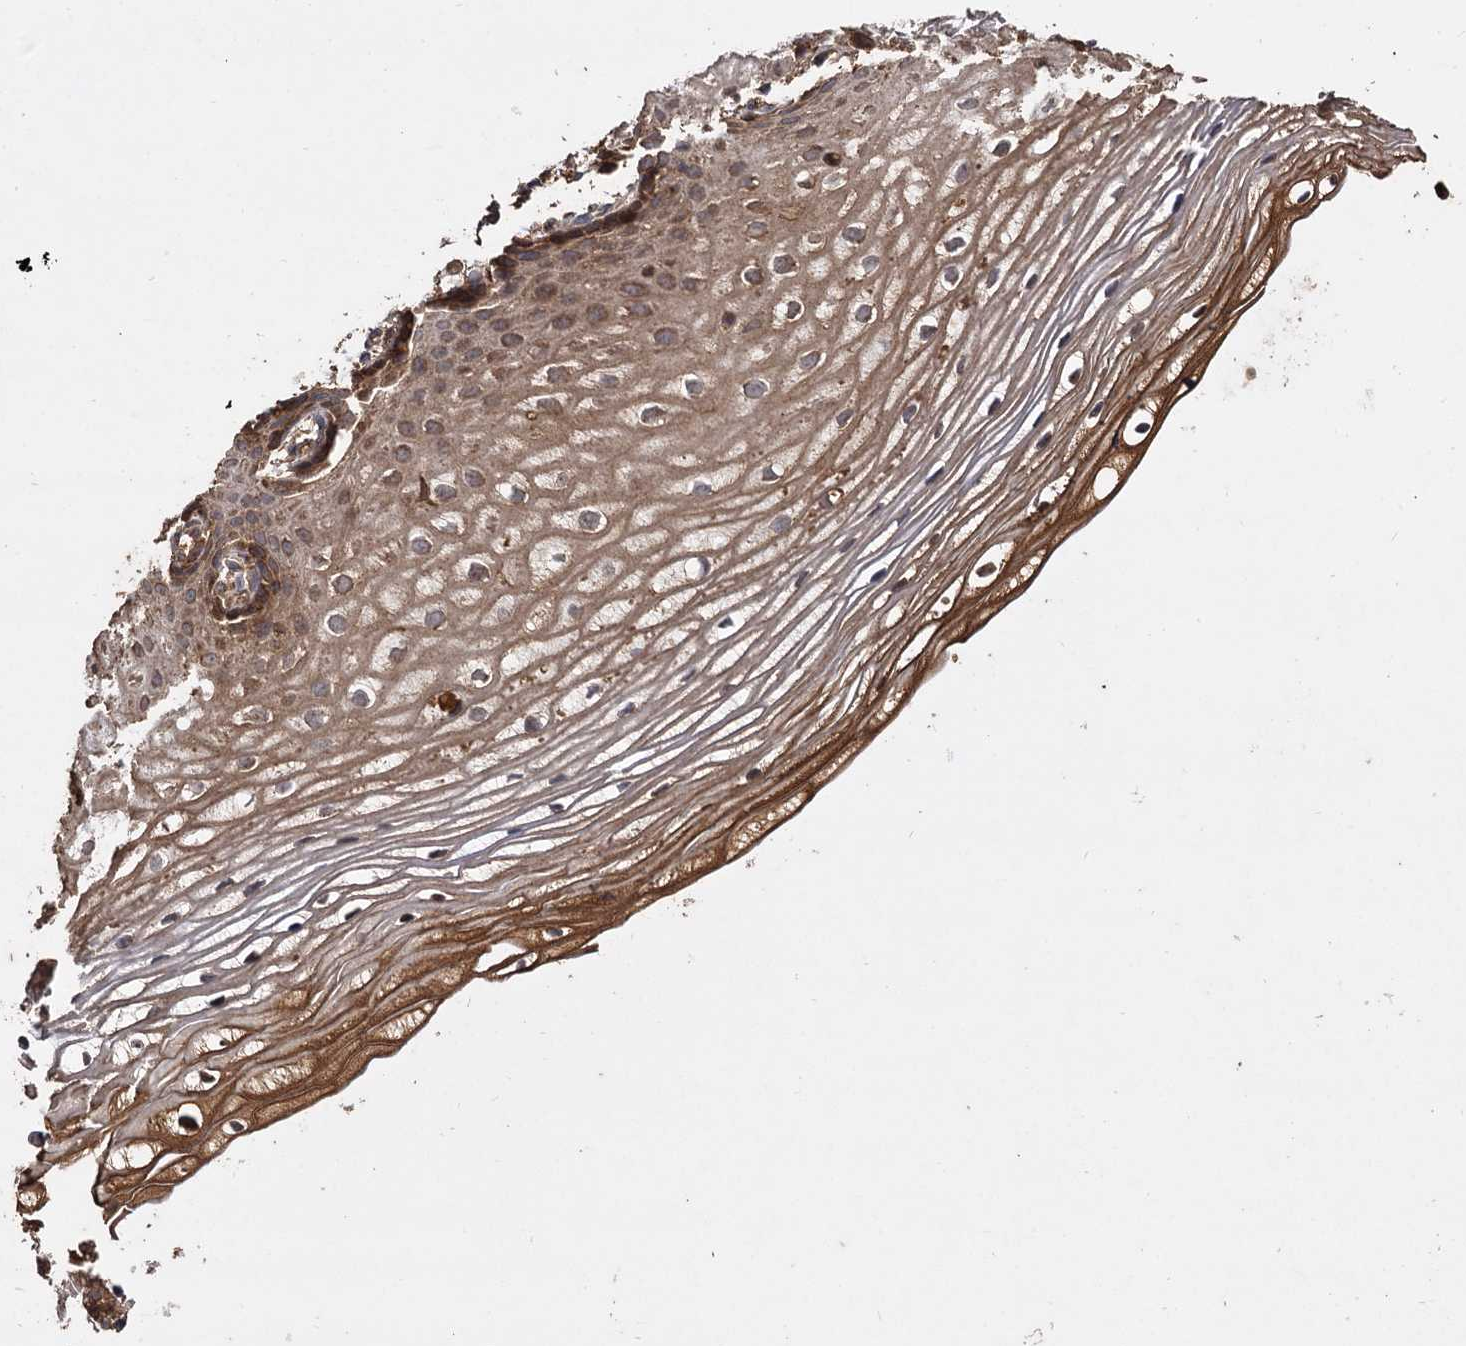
{"staining": {"intensity": "moderate", "quantity": ">75%", "location": "cytoplasmic/membranous"}, "tissue": "vagina", "cell_type": "Squamous epithelial cells", "image_type": "normal", "snomed": [{"axis": "morphology", "description": "Normal tissue, NOS"}, {"axis": "topography", "description": "Vagina"}], "caption": "Vagina stained with a brown dye displays moderate cytoplasmic/membranous positive staining in about >75% of squamous epithelial cells.", "gene": "GCLC", "patient": {"sex": "female", "age": 60}}